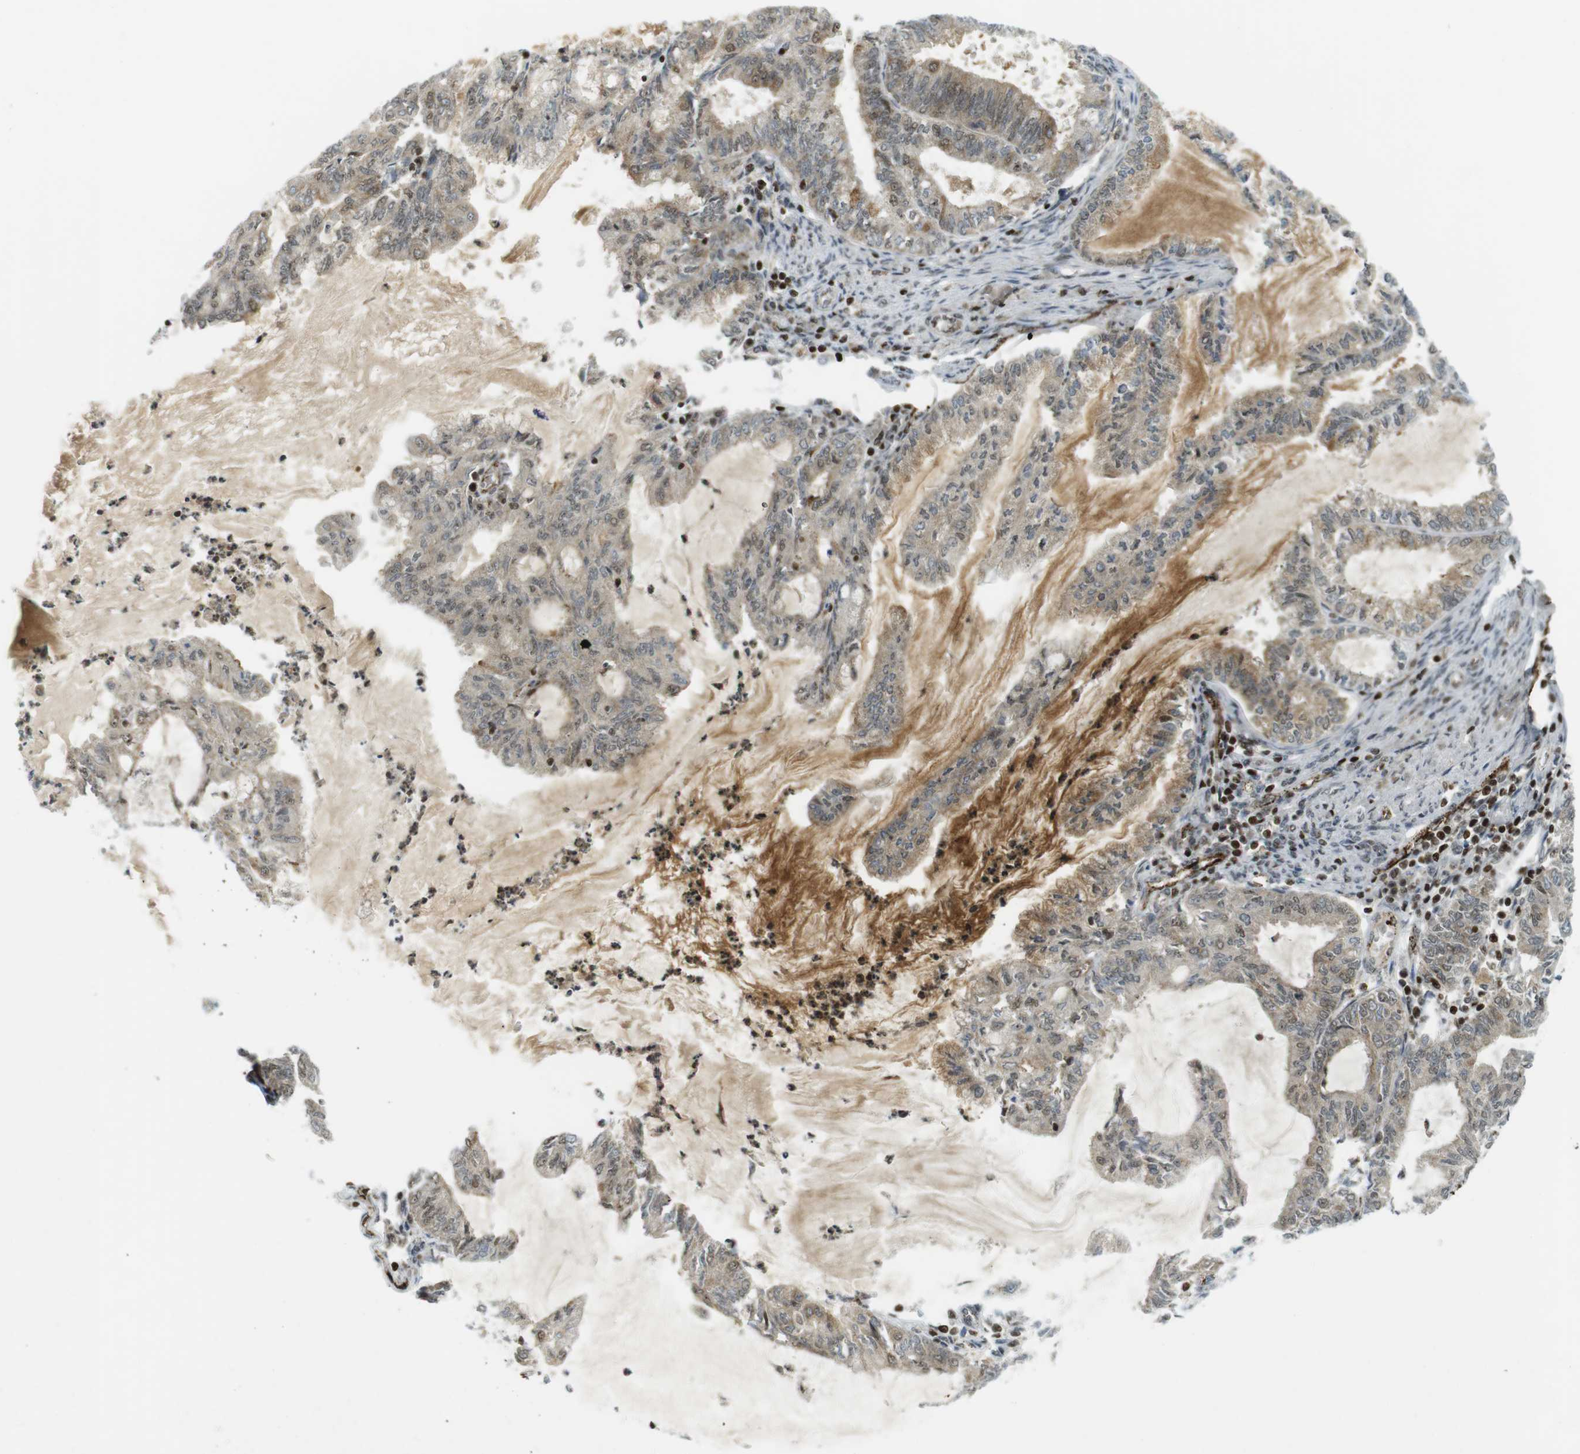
{"staining": {"intensity": "weak", "quantity": ">75%", "location": "cytoplasmic/membranous,nuclear"}, "tissue": "endometrial cancer", "cell_type": "Tumor cells", "image_type": "cancer", "snomed": [{"axis": "morphology", "description": "Adenocarcinoma, NOS"}, {"axis": "topography", "description": "Endometrium"}], "caption": "This is a histology image of immunohistochemistry staining of endometrial cancer, which shows weak staining in the cytoplasmic/membranous and nuclear of tumor cells.", "gene": "PPP1R13B", "patient": {"sex": "female", "age": 86}}